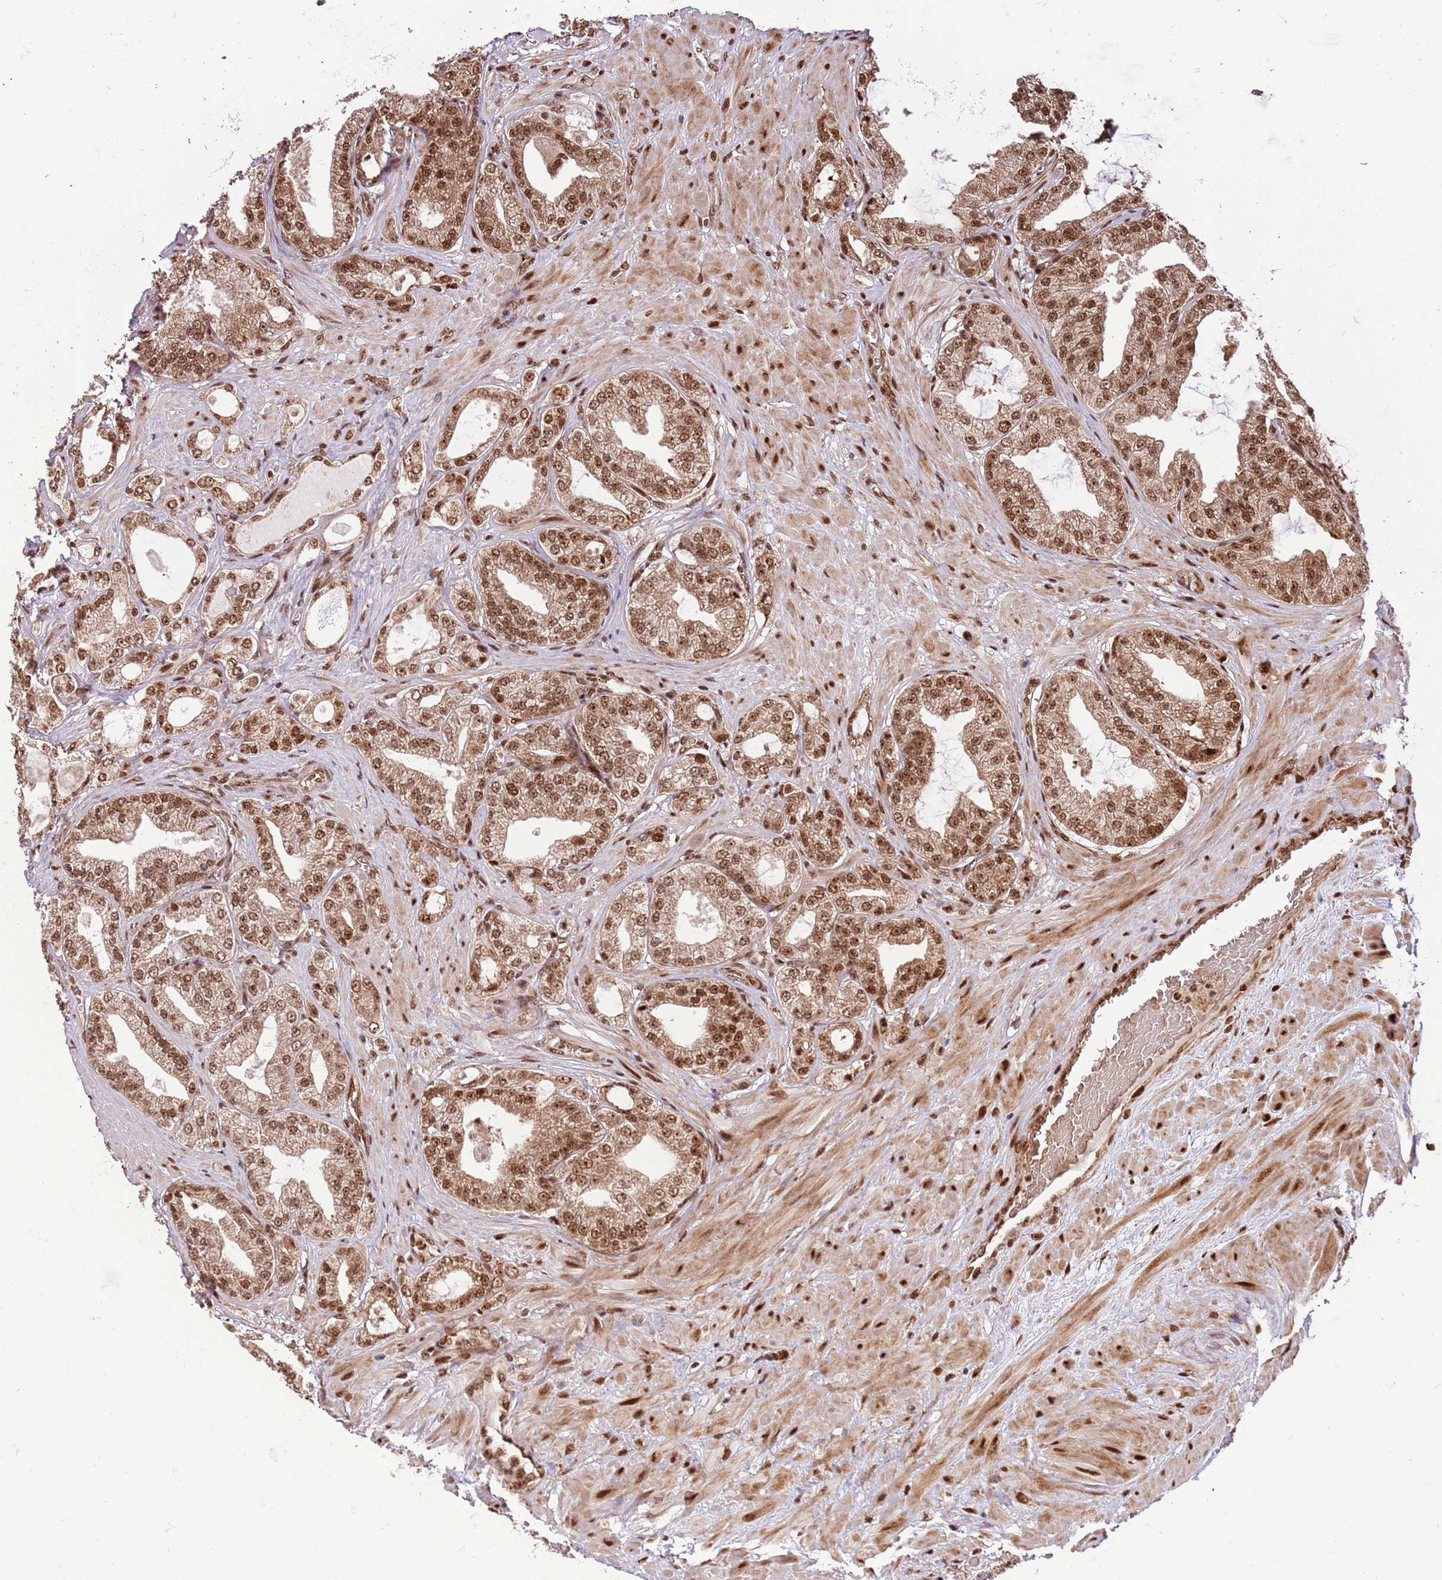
{"staining": {"intensity": "moderate", "quantity": ">75%", "location": "cytoplasmic/membranous,nuclear"}, "tissue": "prostate cancer", "cell_type": "Tumor cells", "image_type": "cancer", "snomed": [{"axis": "morphology", "description": "Adenocarcinoma, Low grade"}, {"axis": "topography", "description": "Prostate"}], "caption": "A micrograph showing moderate cytoplasmic/membranous and nuclear positivity in about >75% of tumor cells in prostate cancer (low-grade adenocarcinoma), as visualized by brown immunohistochemical staining.", "gene": "RIF1", "patient": {"sex": "male", "age": 63}}